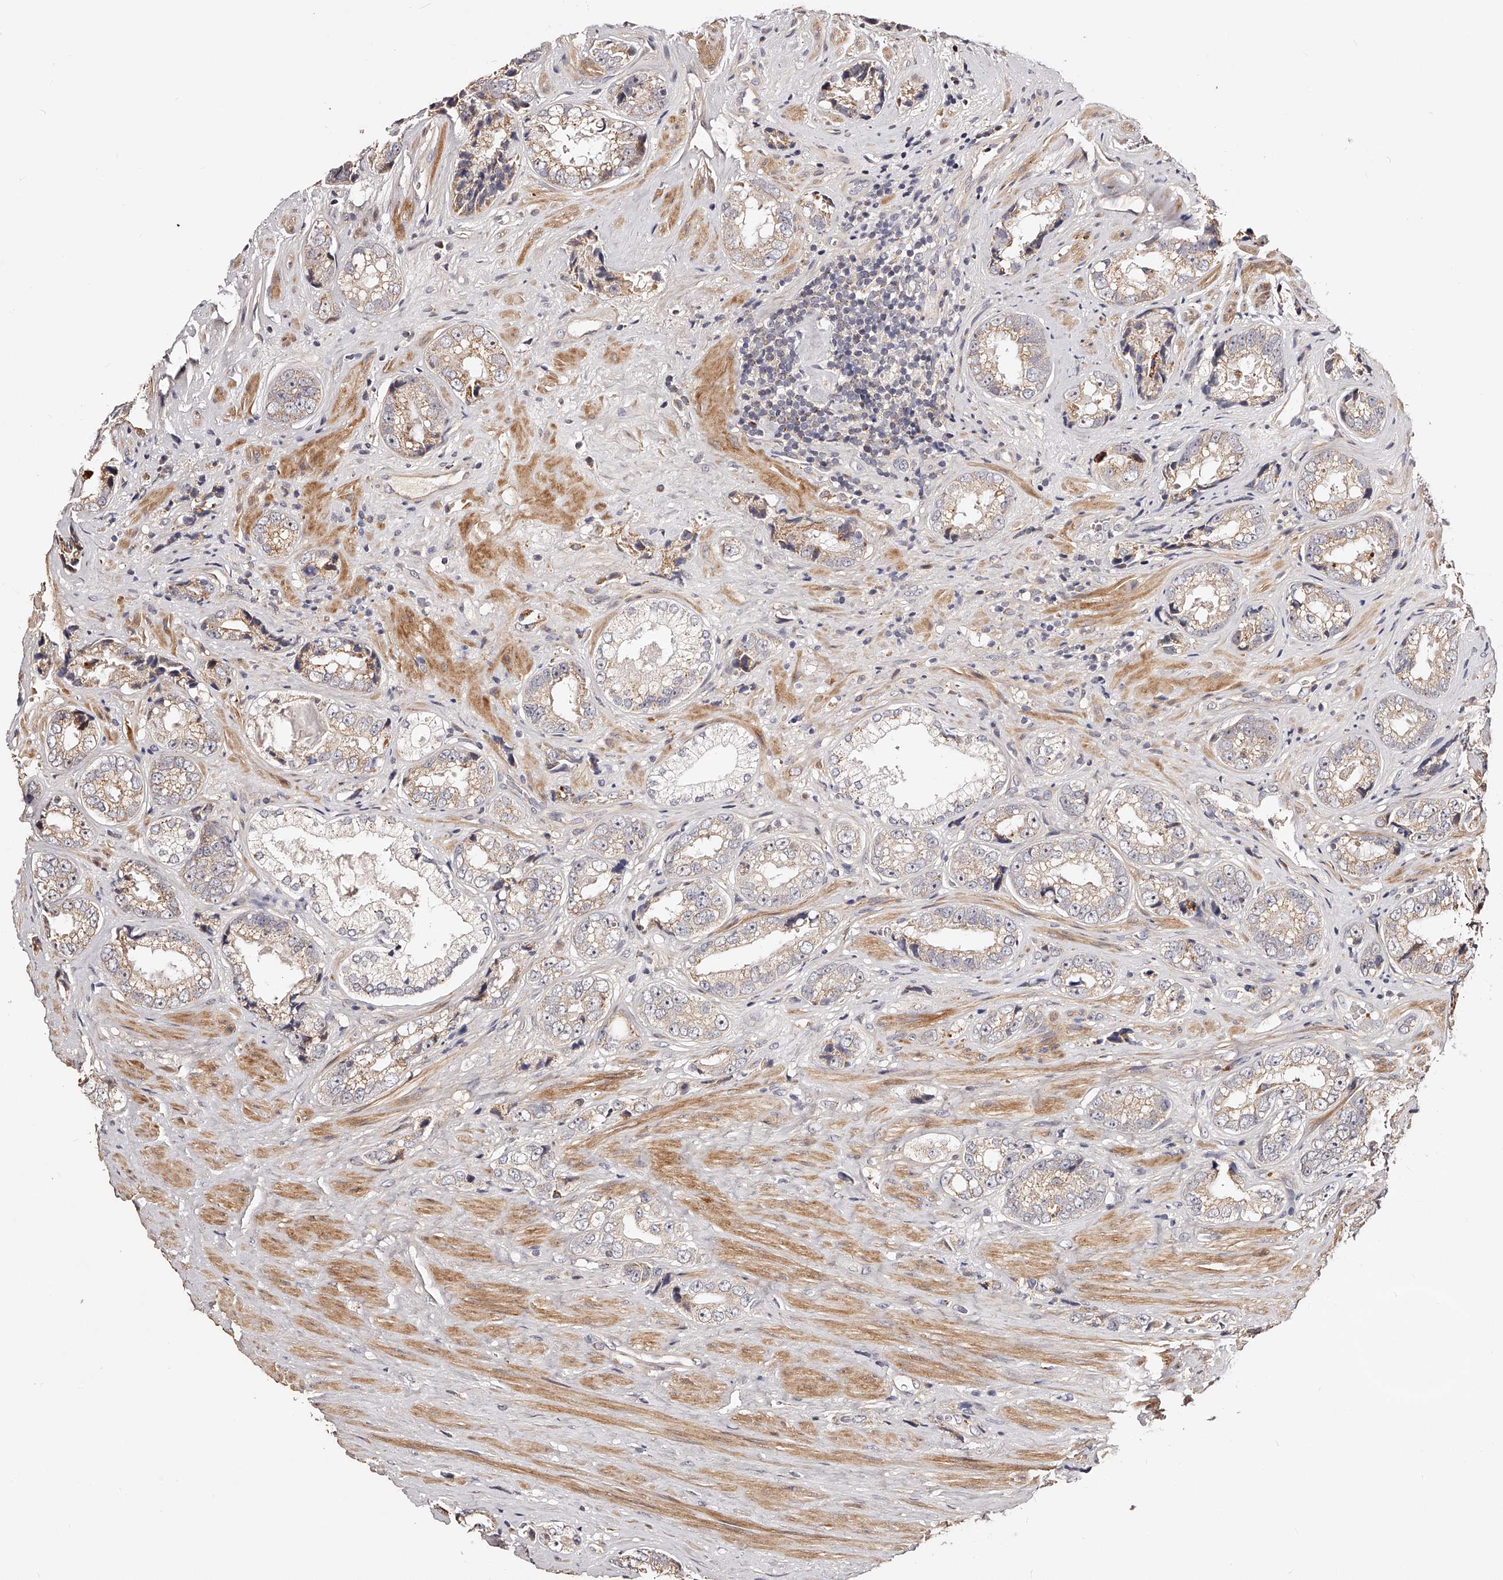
{"staining": {"intensity": "weak", "quantity": "<25%", "location": "cytoplasmic/membranous"}, "tissue": "prostate cancer", "cell_type": "Tumor cells", "image_type": "cancer", "snomed": [{"axis": "morphology", "description": "Adenocarcinoma, High grade"}, {"axis": "topography", "description": "Prostate"}], "caption": "Immunohistochemical staining of human prostate cancer shows no significant positivity in tumor cells.", "gene": "ZNF502", "patient": {"sex": "male", "age": 61}}